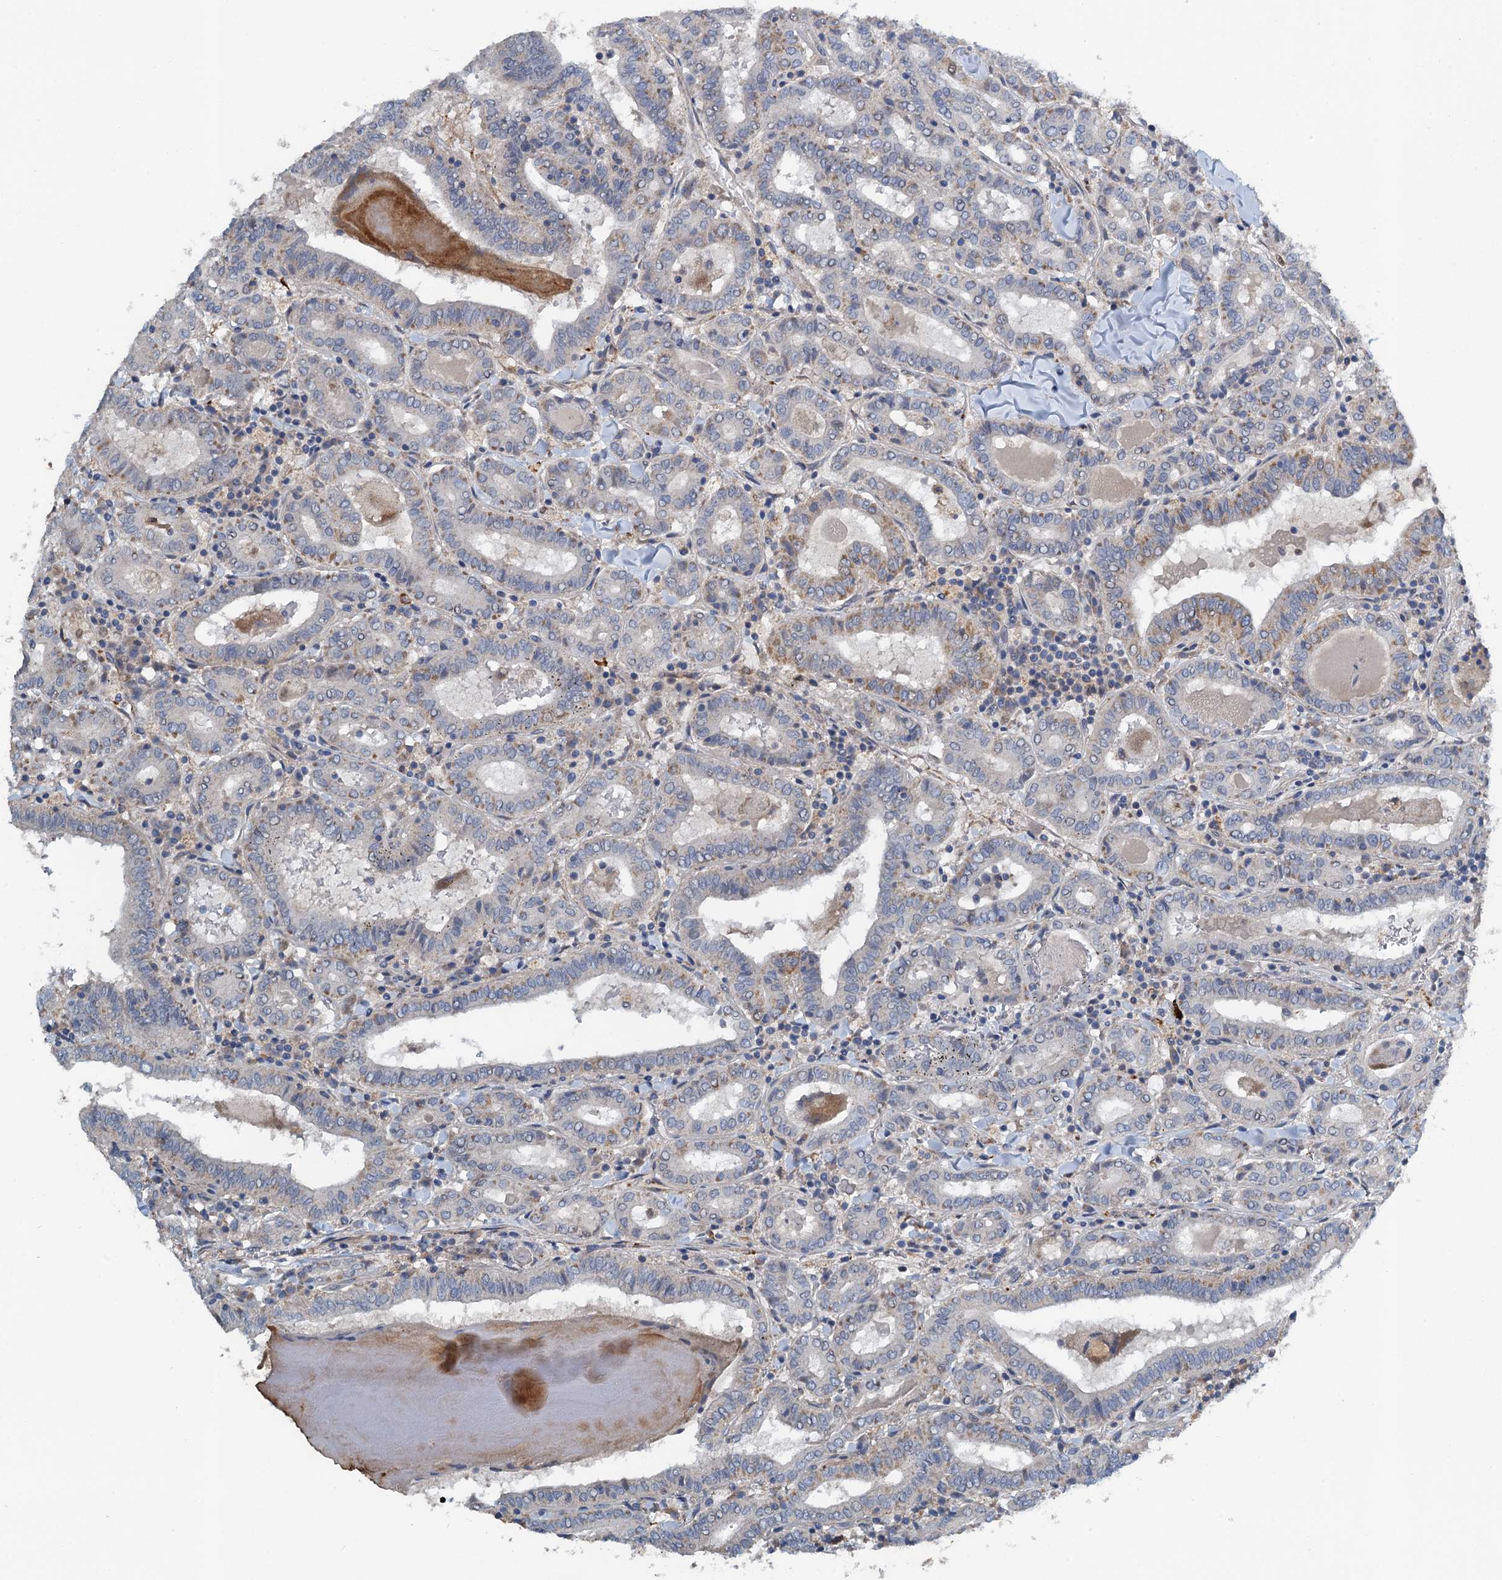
{"staining": {"intensity": "weak", "quantity": "<25%", "location": "cytoplasmic/membranous"}, "tissue": "thyroid cancer", "cell_type": "Tumor cells", "image_type": "cancer", "snomed": [{"axis": "morphology", "description": "Papillary adenocarcinoma, NOS"}, {"axis": "topography", "description": "Thyroid gland"}], "caption": "The micrograph demonstrates no staining of tumor cells in thyroid papillary adenocarcinoma.", "gene": "ZNF606", "patient": {"sex": "female", "age": 72}}